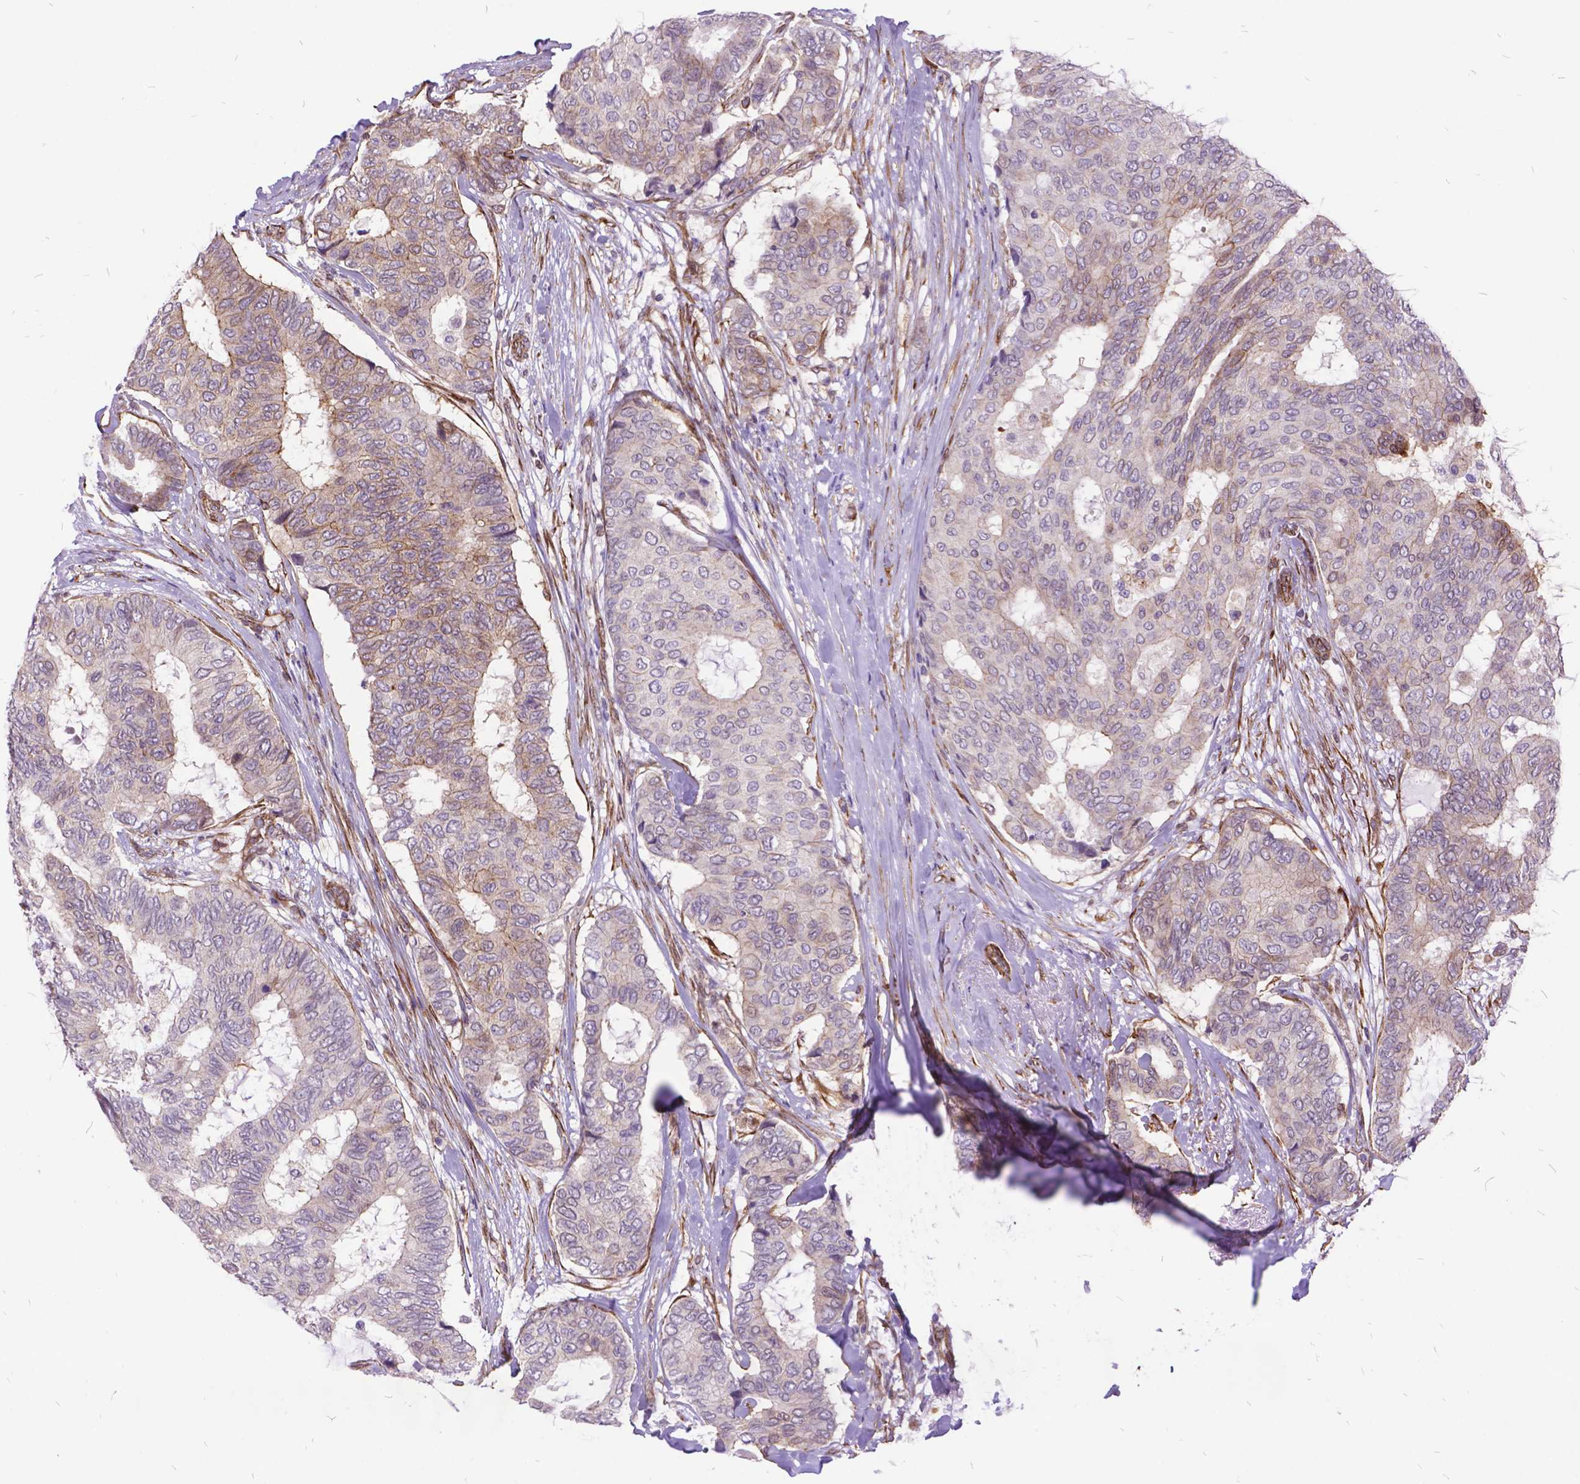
{"staining": {"intensity": "weak", "quantity": "<25%", "location": "cytoplasmic/membranous"}, "tissue": "breast cancer", "cell_type": "Tumor cells", "image_type": "cancer", "snomed": [{"axis": "morphology", "description": "Duct carcinoma"}, {"axis": "topography", "description": "Breast"}], "caption": "Human breast cancer stained for a protein using immunohistochemistry displays no expression in tumor cells.", "gene": "GRB7", "patient": {"sex": "female", "age": 75}}